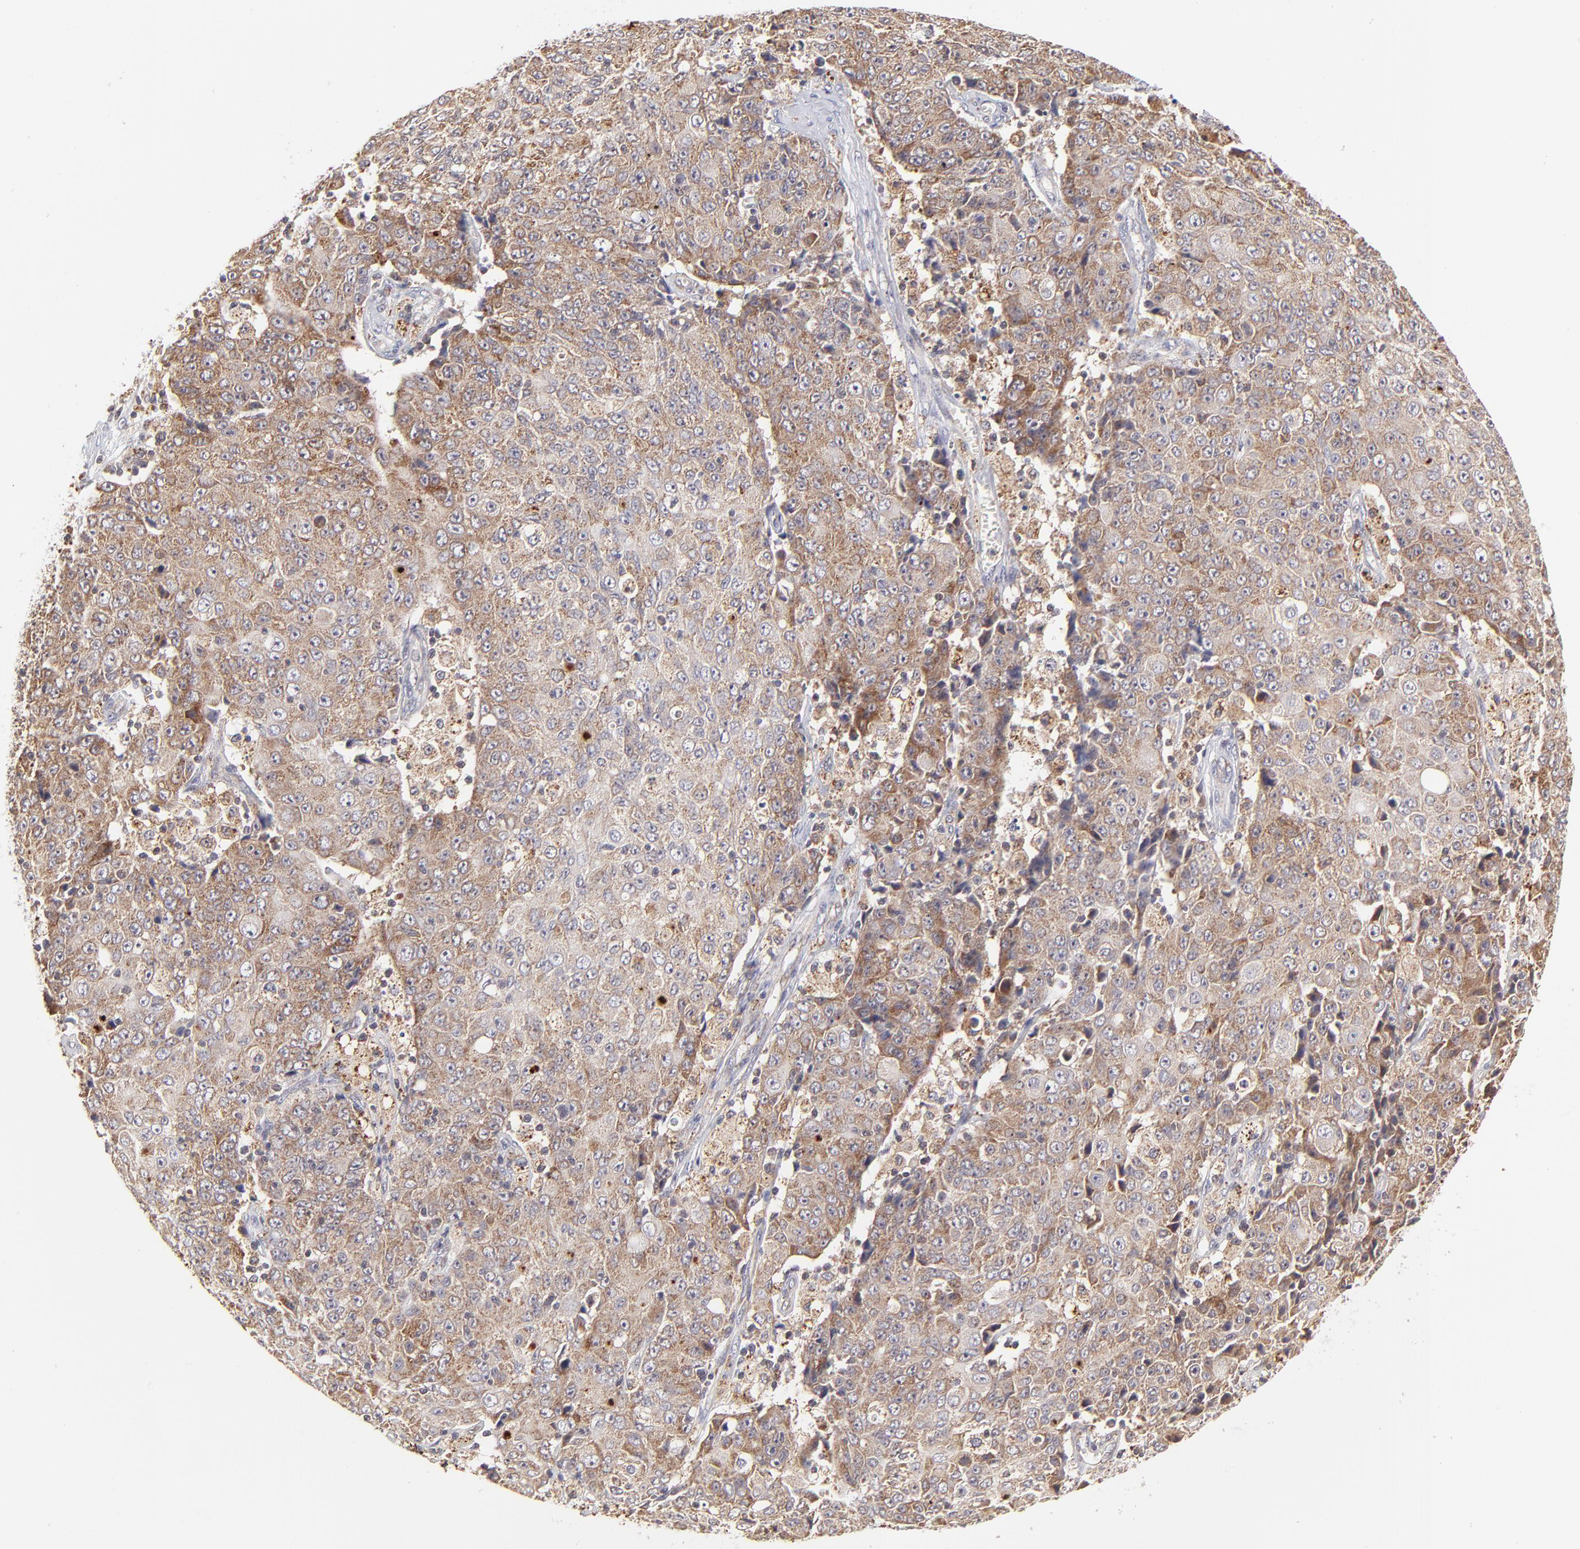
{"staining": {"intensity": "weak", "quantity": ">75%", "location": "cytoplasmic/membranous"}, "tissue": "ovarian cancer", "cell_type": "Tumor cells", "image_type": "cancer", "snomed": [{"axis": "morphology", "description": "Carcinoma, endometroid"}, {"axis": "topography", "description": "Ovary"}], "caption": "Protein analysis of ovarian endometroid carcinoma tissue demonstrates weak cytoplasmic/membranous staining in approximately >75% of tumor cells.", "gene": "MAP2K7", "patient": {"sex": "female", "age": 42}}